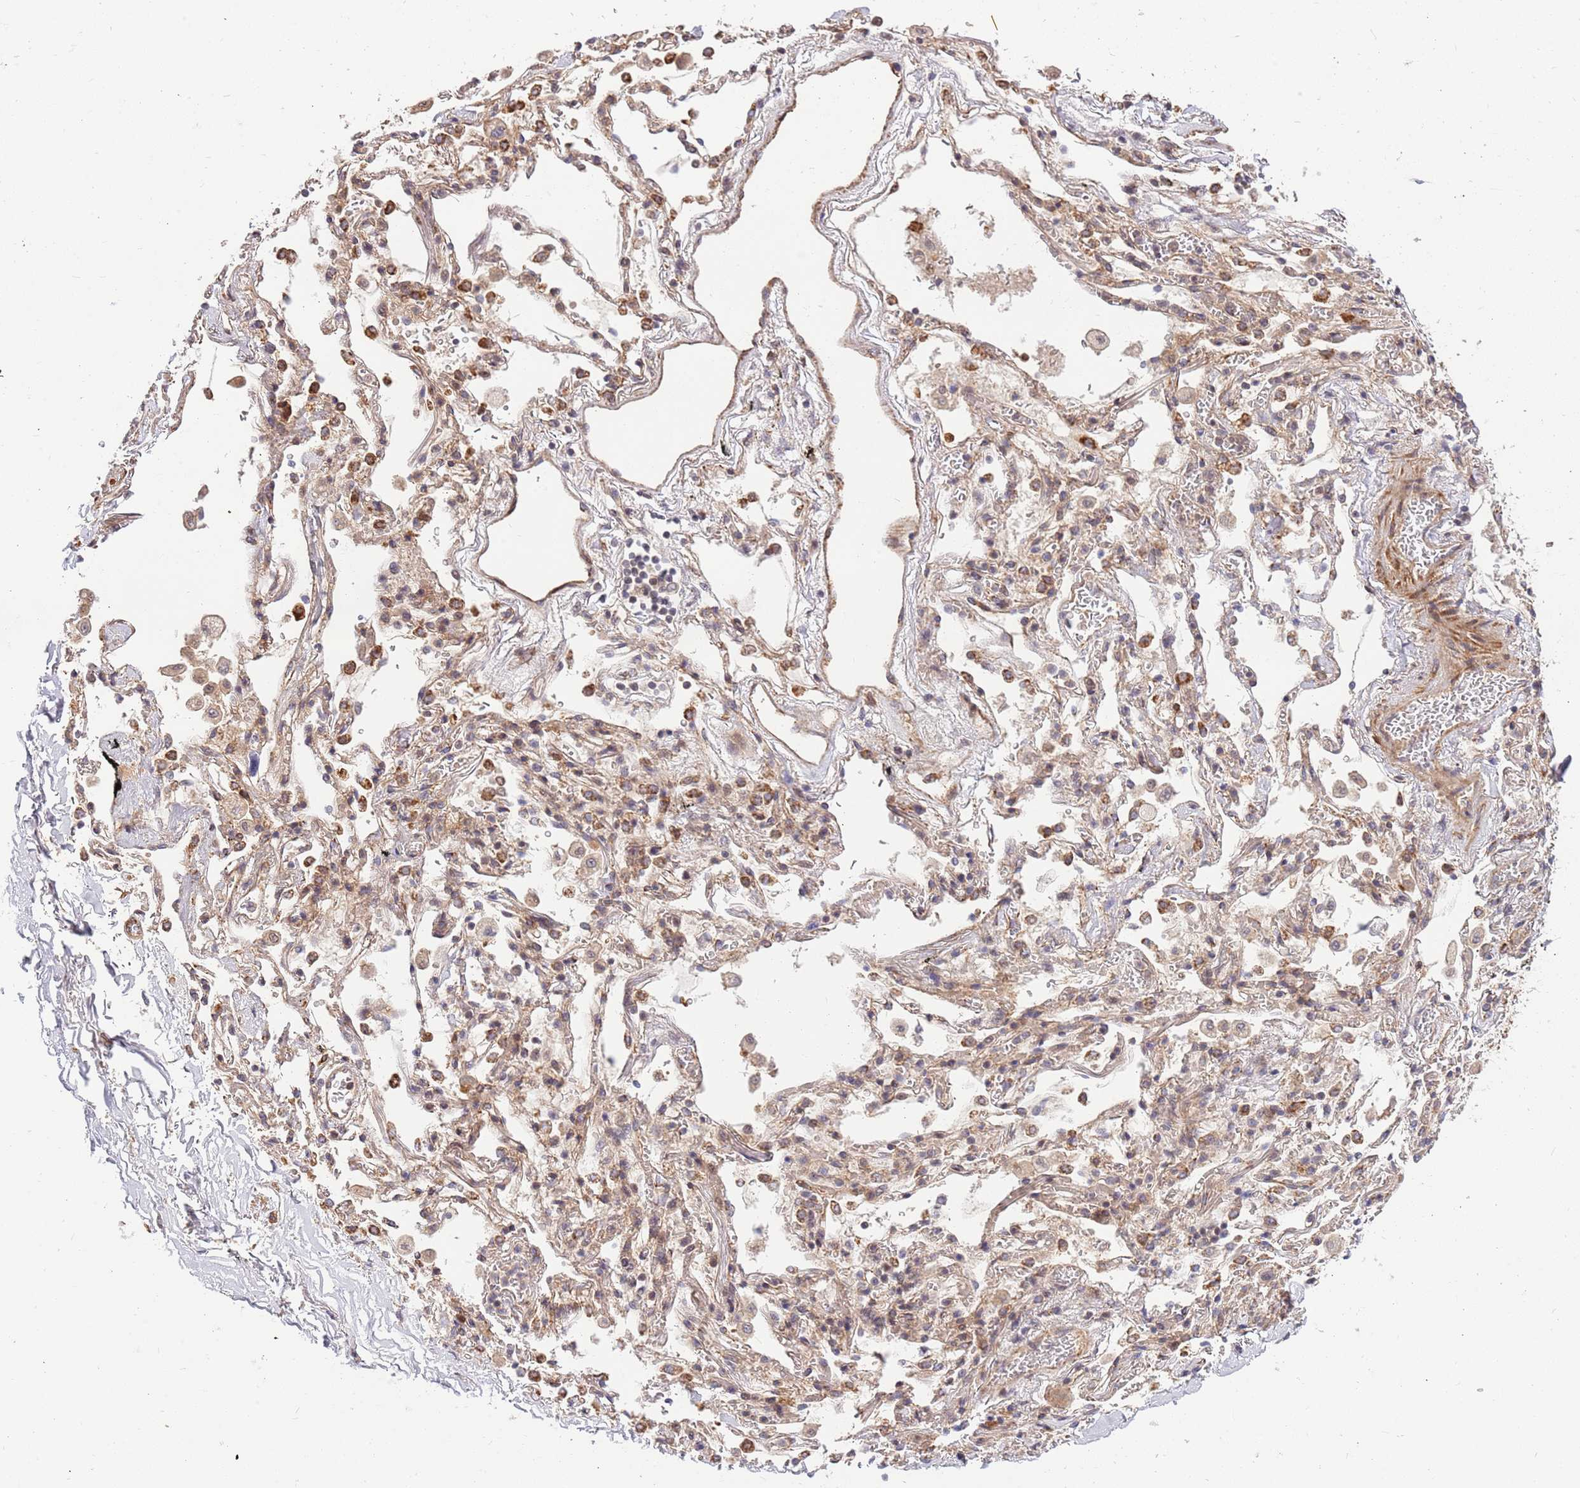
{"staining": {"intensity": "weak", "quantity": "<25%", "location": "cytoplasmic/membranous"}, "tissue": "adipose tissue", "cell_type": "Adipocytes", "image_type": "normal", "snomed": [{"axis": "morphology", "description": "Normal tissue, NOS"}, {"axis": "topography", "description": "Cartilage tissue"}], "caption": "Immunohistochemistry of unremarkable human adipose tissue shows no positivity in adipocytes. Brightfield microscopy of IHC stained with DAB (3,3'-diaminobenzidine) (brown) and hematoxylin (blue), captured at high magnification.", "gene": "HAUS3", "patient": {"sex": "male", "age": 73}}